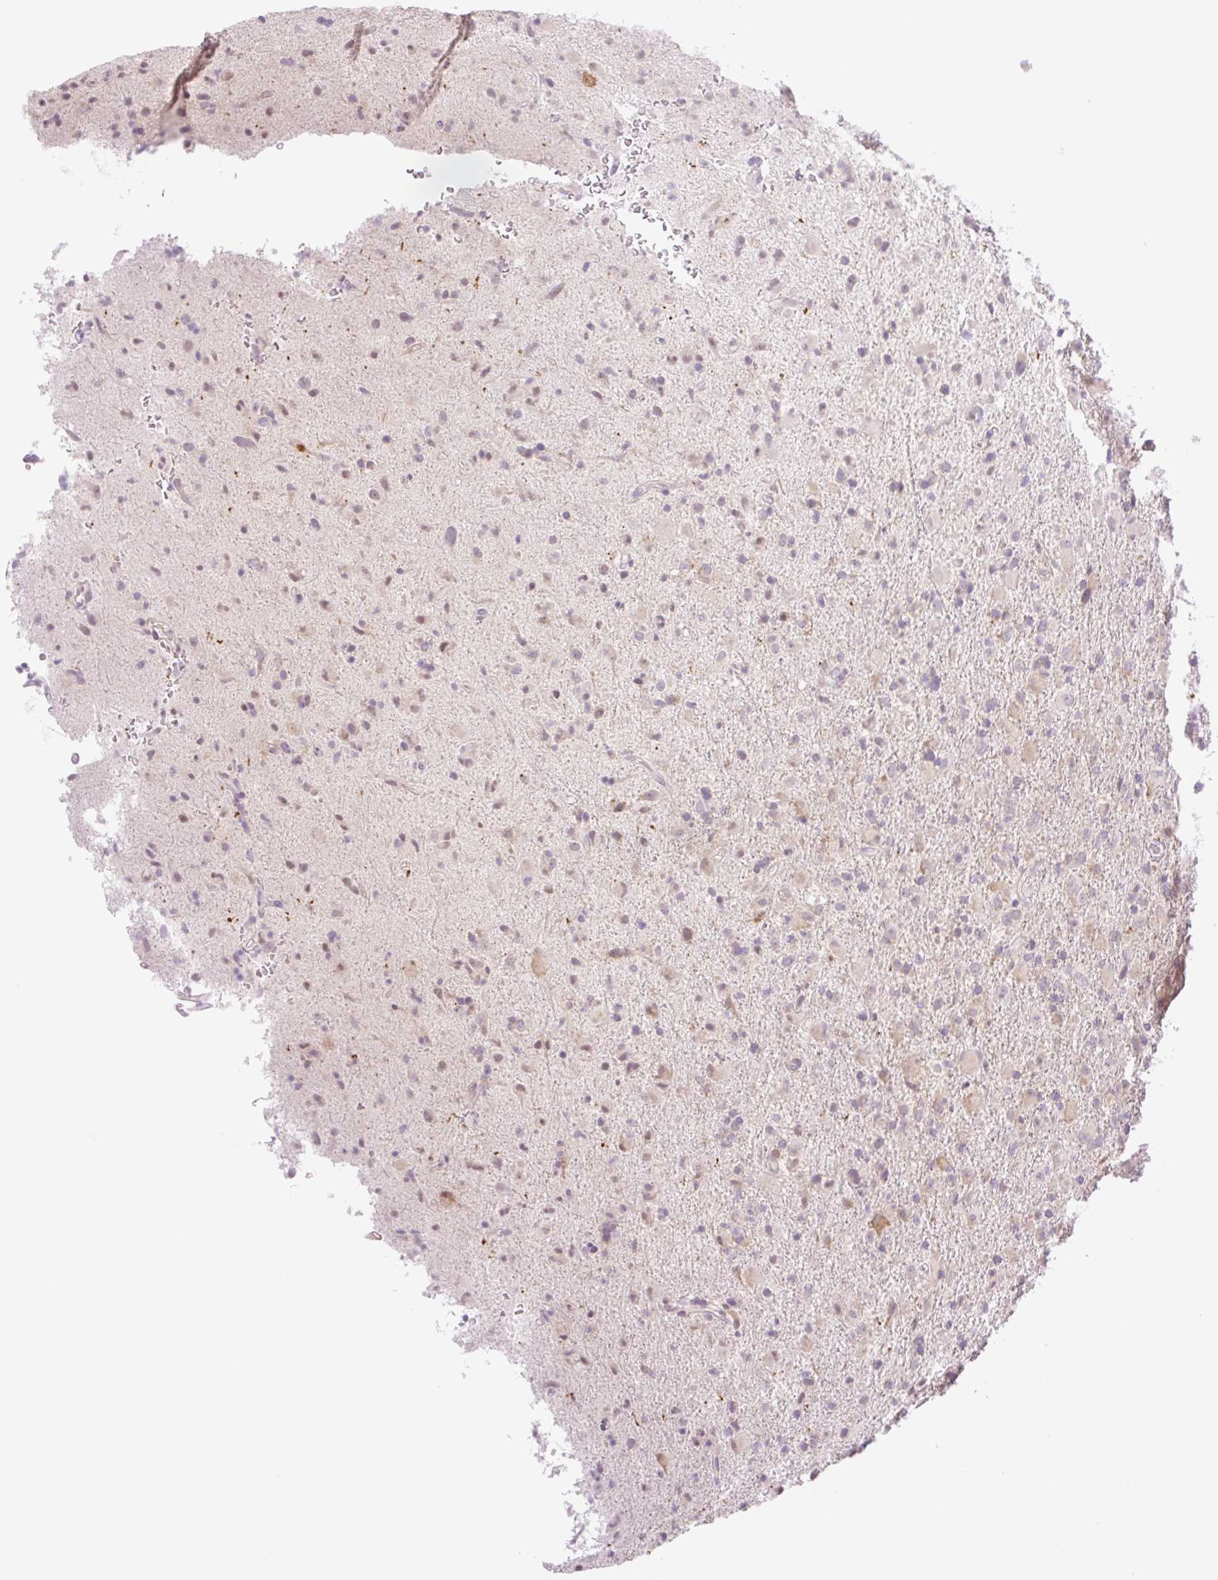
{"staining": {"intensity": "negative", "quantity": "none", "location": "none"}, "tissue": "glioma", "cell_type": "Tumor cells", "image_type": "cancer", "snomed": [{"axis": "morphology", "description": "Glioma, malignant, Low grade"}, {"axis": "topography", "description": "Brain"}], "caption": "Immunohistochemical staining of human malignant glioma (low-grade) shows no significant positivity in tumor cells.", "gene": "COL5A1", "patient": {"sex": "male", "age": 65}}